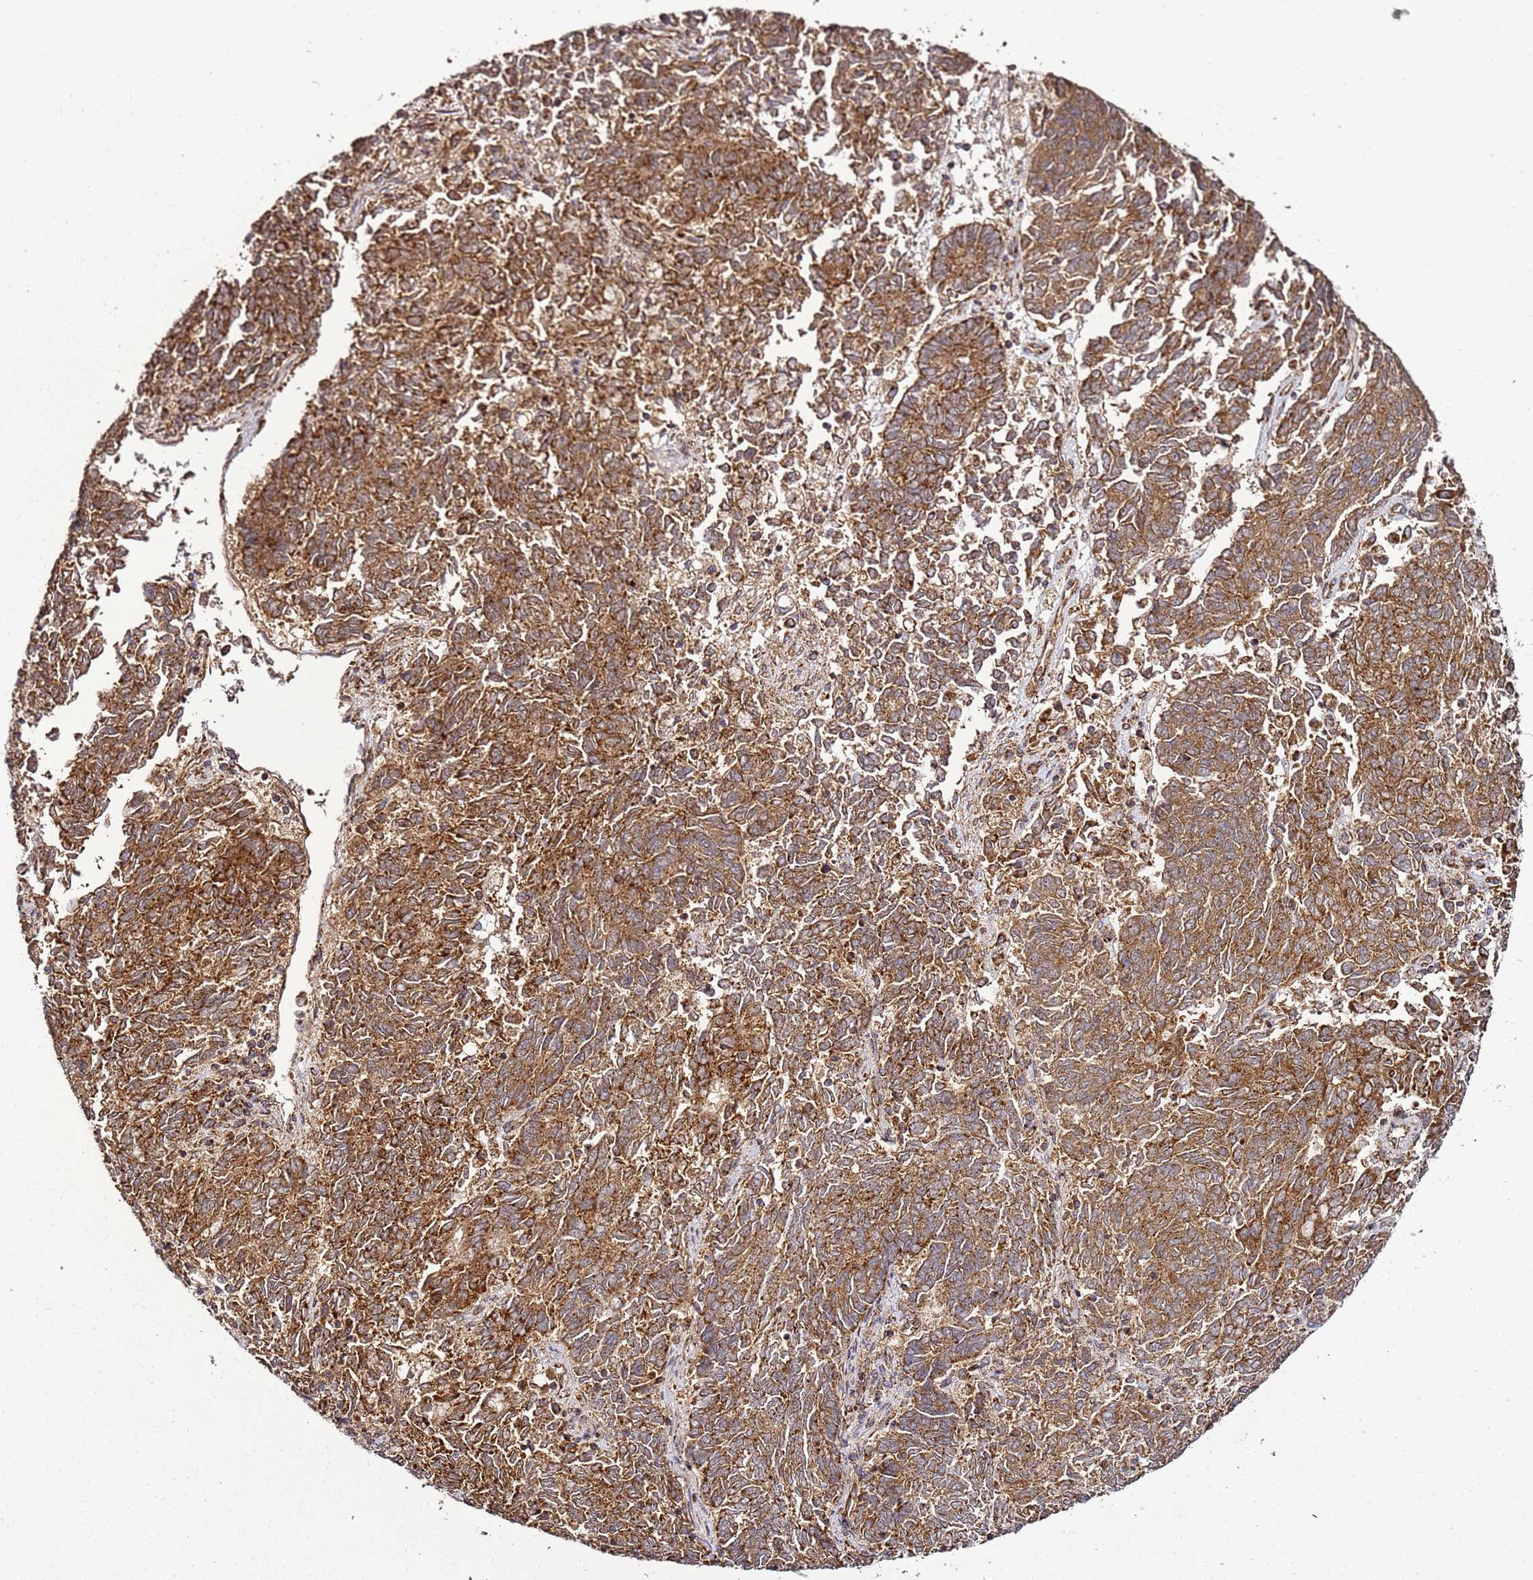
{"staining": {"intensity": "strong", "quantity": ">75%", "location": "cytoplasmic/membranous"}, "tissue": "endometrial cancer", "cell_type": "Tumor cells", "image_type": "cancer", "snomed": [{"axis": "morphology", "description": "Adenocarcinoma, NOS"}, {"axis": "topography", "description": "Endometrium"}], "caption": "The photomicrograph exhibits a brown stain indicating the presence of a protein in the cytoplasmic/membranous of tumor cells in endometrial cancer (adenocarcinoma).", "gene": "TM2D2", "patient": {"sex": "female", "age": 80}}